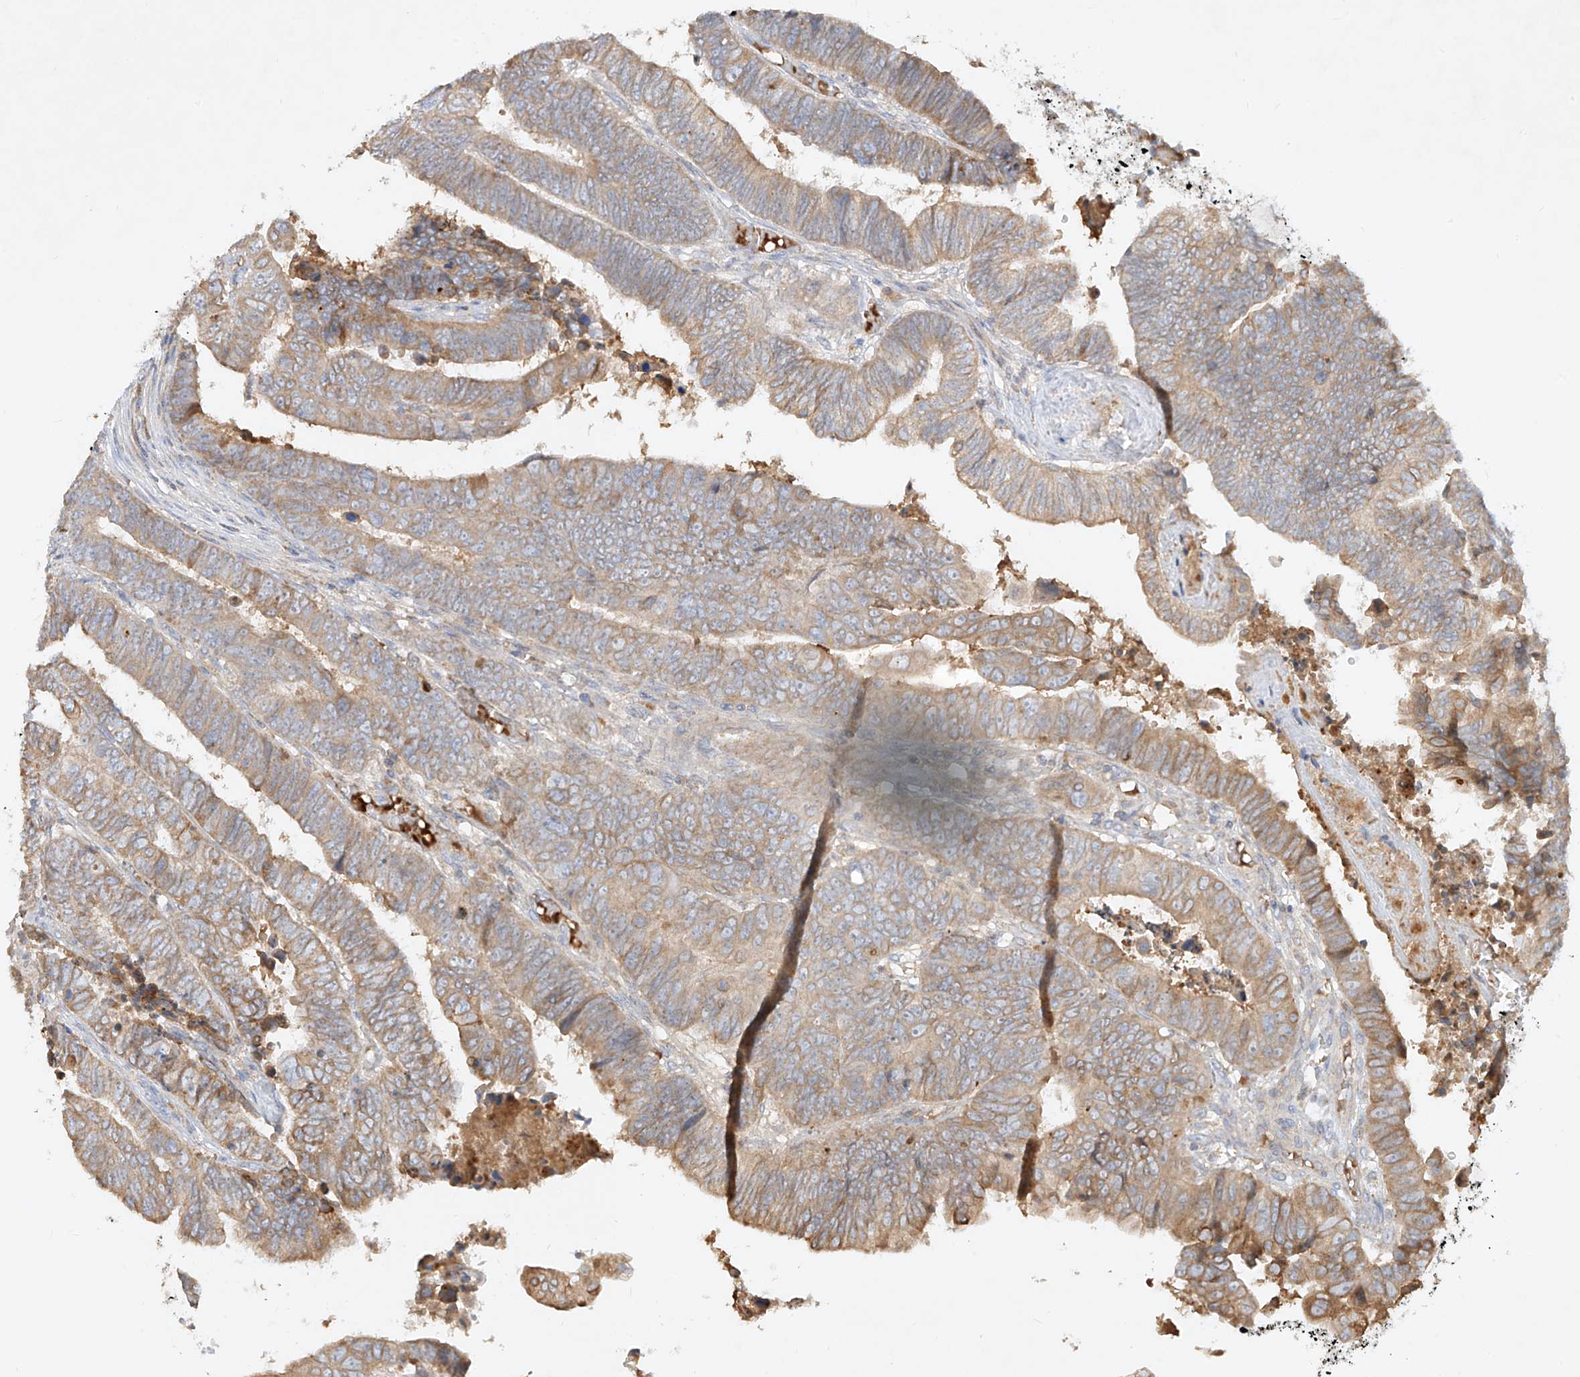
{"staining": {"intensity": "weak", "quantity": ">75%", "location": "cytoplasmic/membranous"}, "tissue": "colorectal cancer", "cell_type": "Tumor cells", "image_type": "cancer", "snomed": [{"axis": "morphology", "description": "Normal tissue, NOS"}, {"axis": "morphology", "description": "Adenocarcinoma, NOS"}, {"axis": "topography", "description": "Rectum"}], "caption": "Immunohistochemical staining of human colorectal cancer (adenocarcinoma) displays weak cytoplasmic/membranous protein staining in approximately >75% of tumor cells. (DAB IHC with brightfield microscopy, high magnification).", "gene": "KPNA7", "patient": {"sex": "female", "age": 65}}